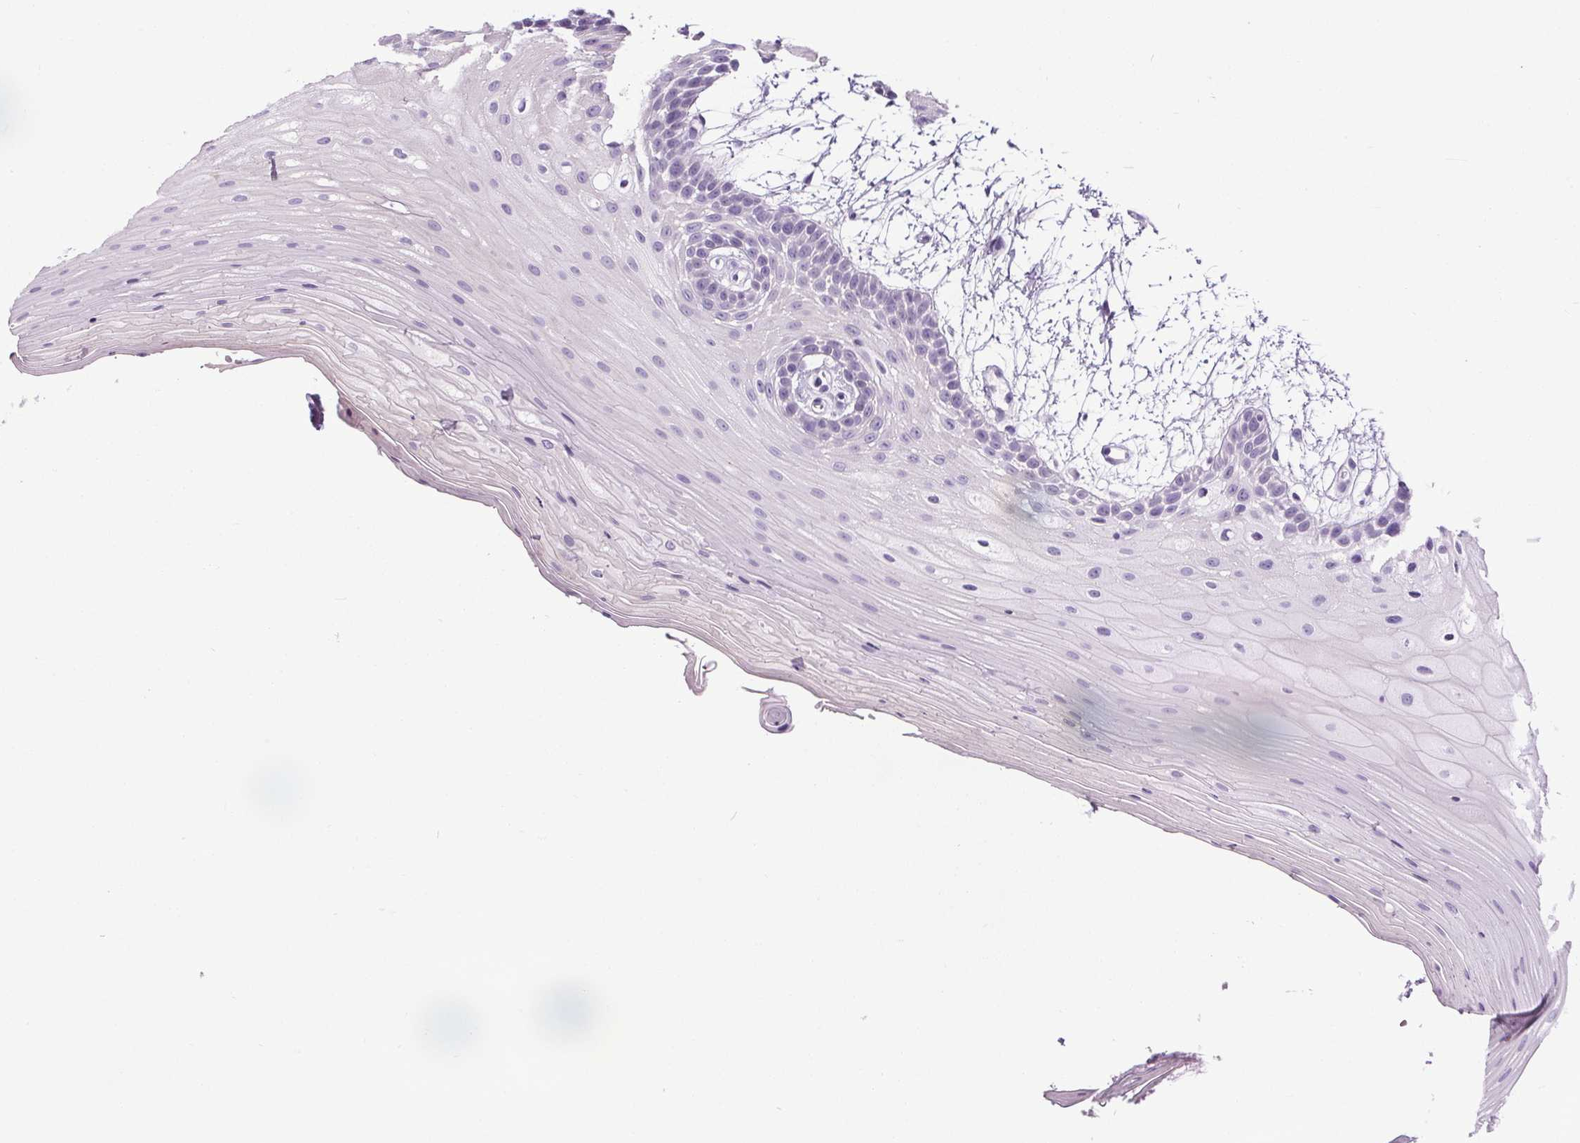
{"staining": {"intensity": "negative", "quantity": "none", "location": "none"}, "tissue": "oral mucosa", "cell_type": "Squamous epithelial cells", "image_type": "normal", "snomed": [{"axis": "morphology", "description": "Normal tissue, NOS"}, {"axis": "morphology", "description": "Squamous cell carcinoma, NOS"}, {"axis": "topography", "description": "Oral tissue"}, {"axis": "topography", "description": "Tounge, NOS"}, {"axis": "topography", "description": "Head-Neck"}], "caption": "The immunohistochemistry (IHC) micrograph has no significant positivity in squamous epithelial cells of oral mucosa. (Stains: DAB (3,3'-diaminobenzidine) IHC with hematoxylin counter stain, Microscopy: brightfield microscopy at high magnification).", "gene": "TMEM240", "patient": {"sex": "male", "age": 62}}